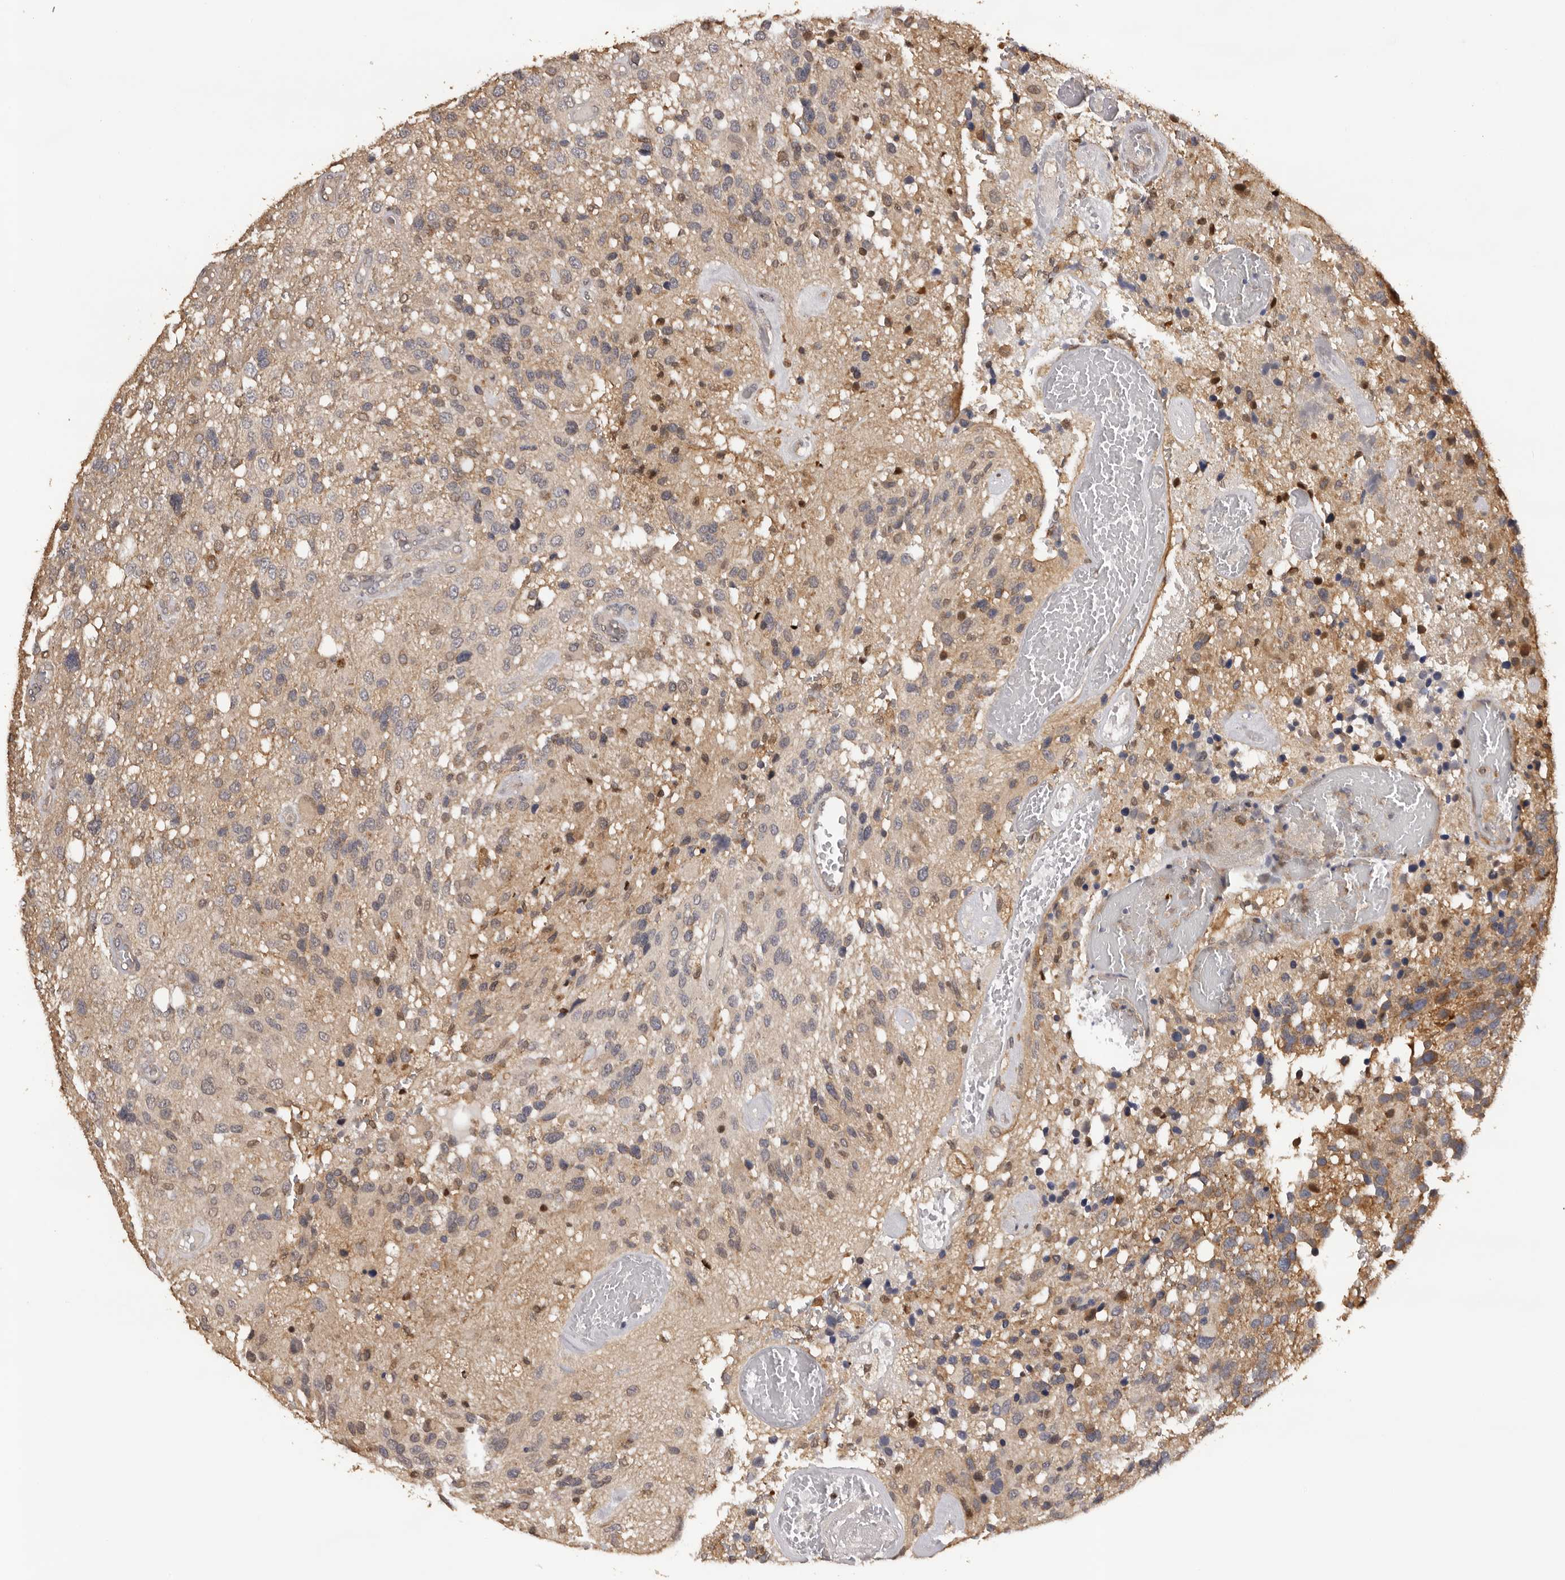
{"staining": {"intensity": "weak", "quantity": ">75%", "location": "cytoplasmic/membranous"}, "tissue": "glioma", "cell_type": "Tumor cells", "image_type": "cancer", "snomed": [{"axis": "morphology", "description": "Glioma, malignant, High grade"}, {"axis": "topography", "description": "Brain"}], "caption": "Protein expression analysis of high-grade glioma (malignant) displays weak cytoplasmic/membranous staining in approximately >75% of tumor cells.", "gene": "KIF2B", "patient": {"sex": "female", "age": 58}}